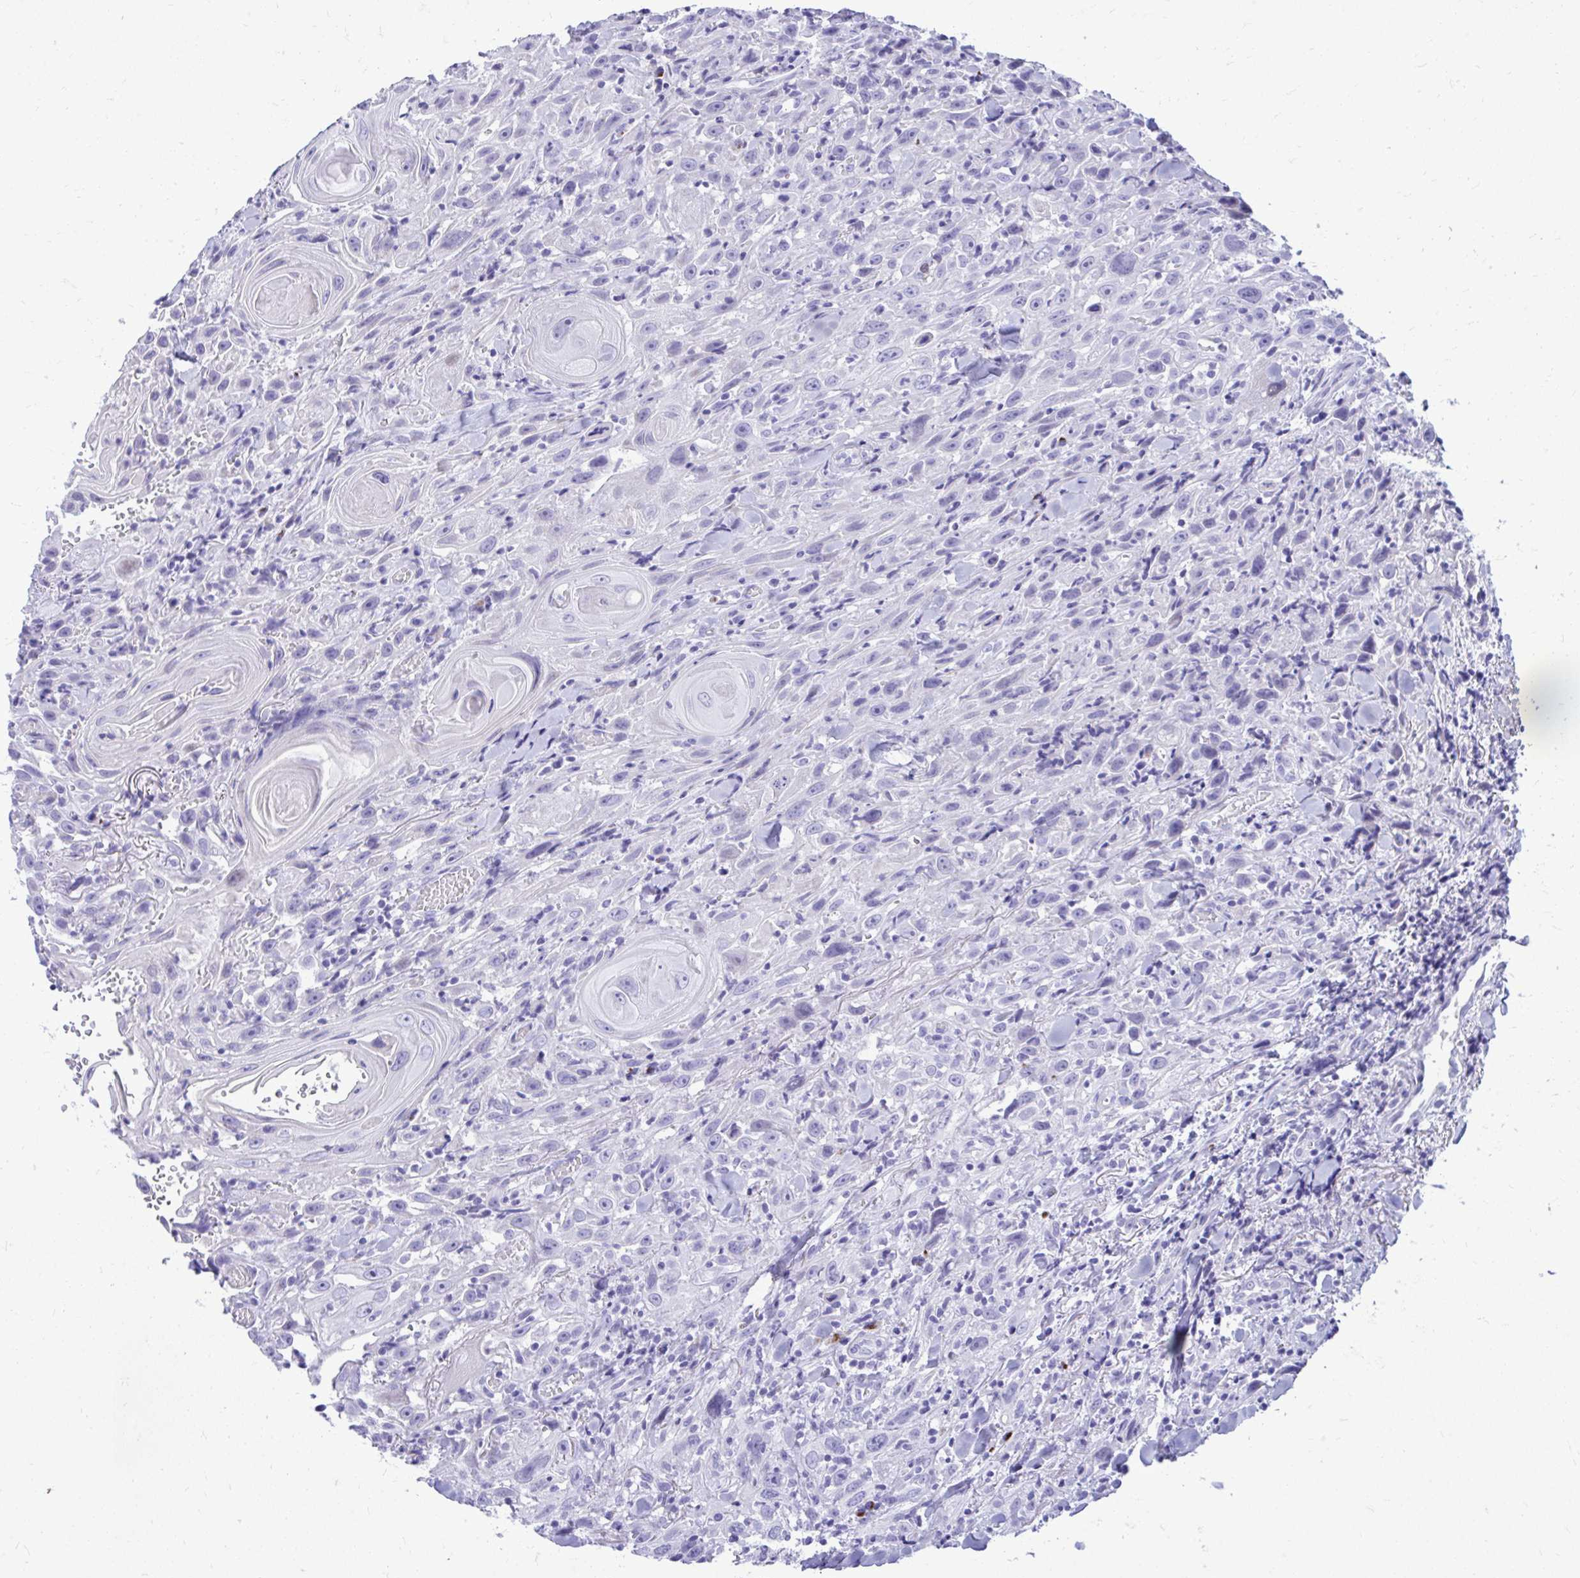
{"staining": {"intensity": "negative", "quantity": "none", "location": "none"}, "tissue": "head and neck cancer", "cell_type": "Tumor cells", "image_type": "cancer", "snomed": [{"axis": "morphology", "description": "Squamous cell carcinoma, NOS"}, {"axis": "topography", "description": "Head-Neck"}], "caption": "Protein analysis of squamous cell carcinoma (head and neck) displays no significant positivity in tumor cells.", "gene": "ANKDD1B", "patient": {"sex": "female", "age": 95}}